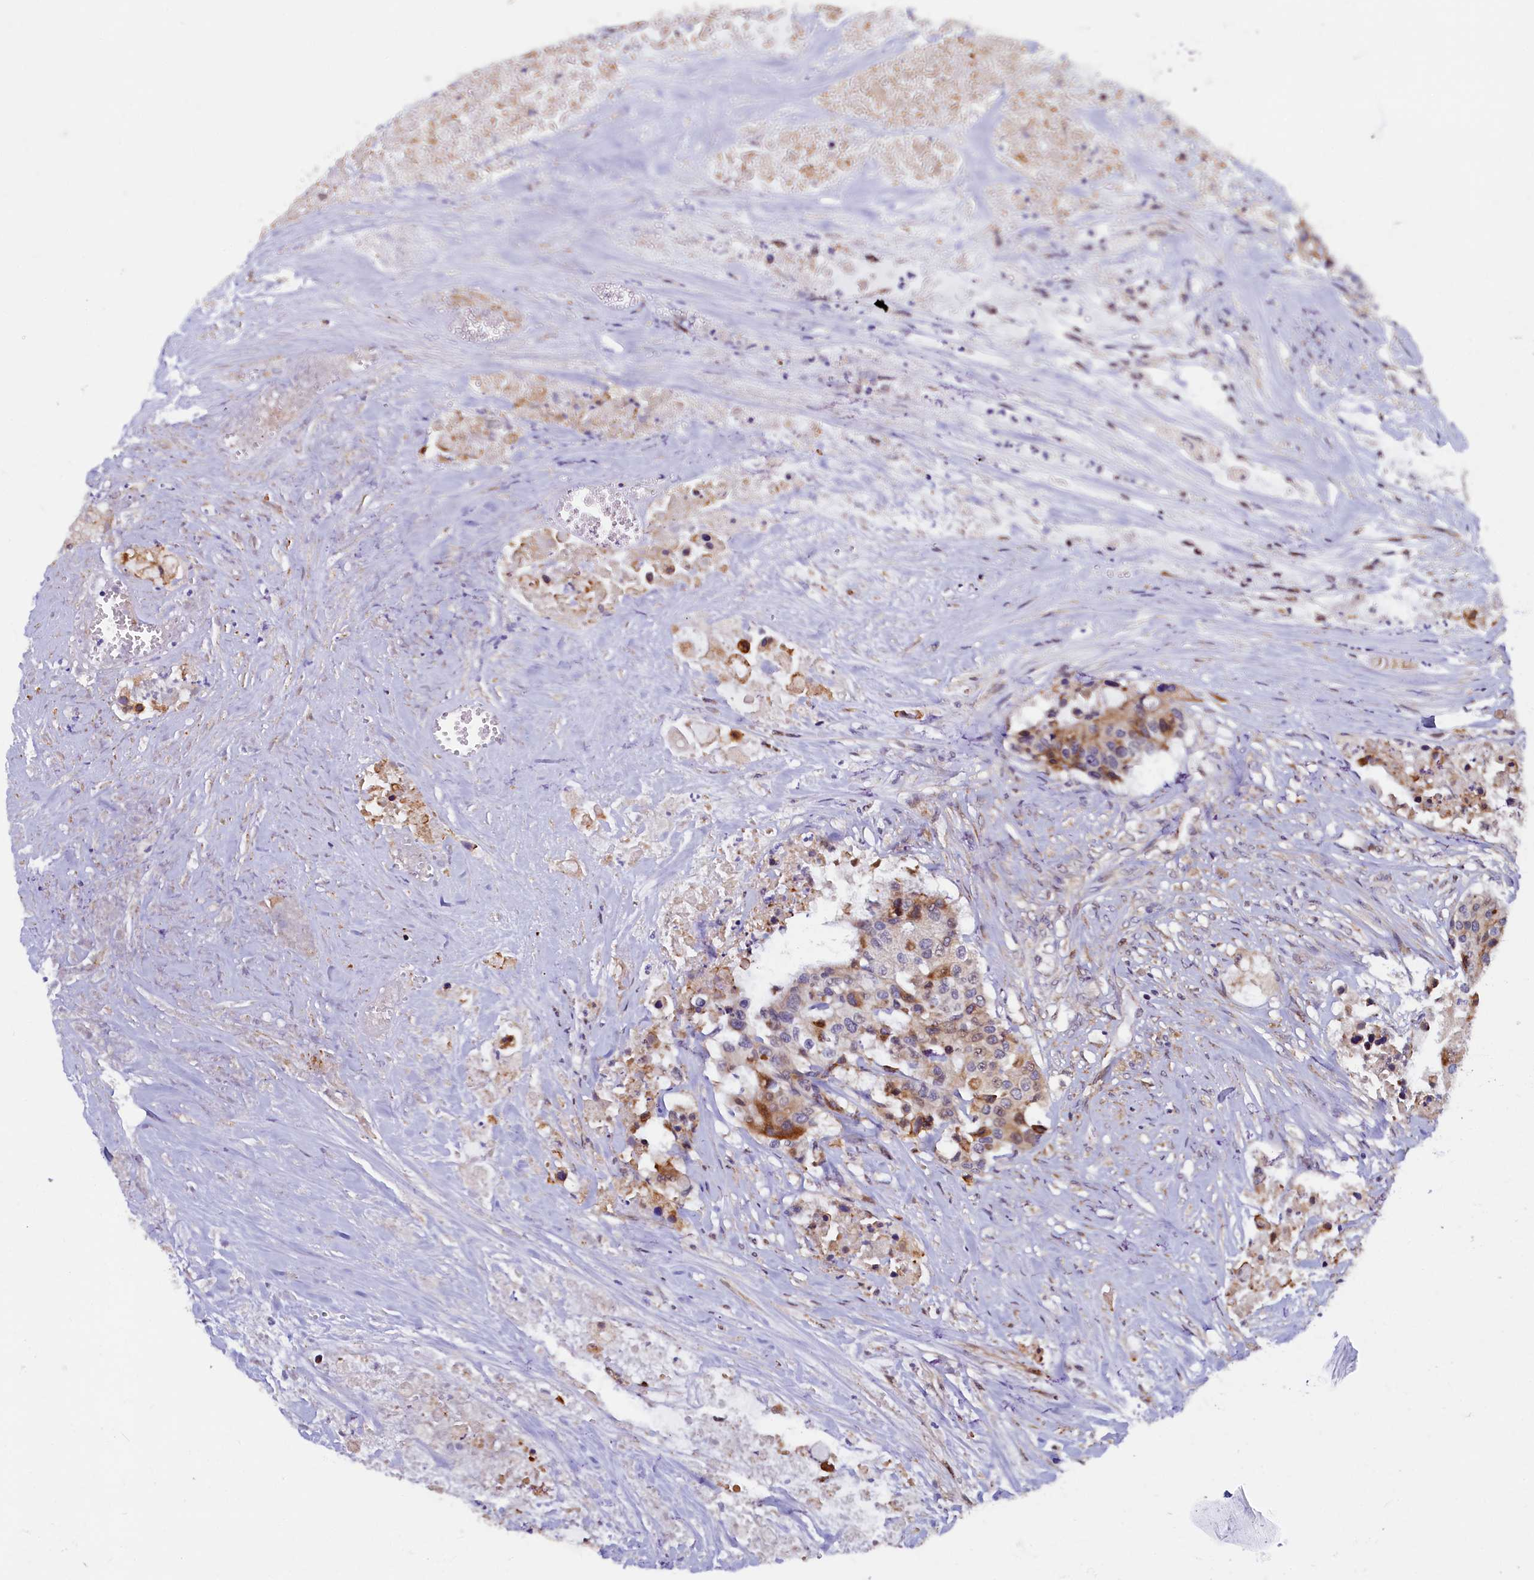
{"staining": {"intensity": "moderate", "quantity": "<25%", "location": "cytoplasmic/membranous"}, "tissue": "colorectal cancer", "cell_type": "Tumor cells", "image_type": "cancer", "snomed": [{"axis": "morphology", "description": "Adenocarcinoma, NOS"}, {"axis": "topography", "description": "Colon"}], "caption": "A brown stain shows moderate cytoplasmic/membranous expression of a protein in adenocarcinoma (colorectal) tumor cells.", "gene": "SLC16A14", "patient": {"sex": "male", "age": 77}}